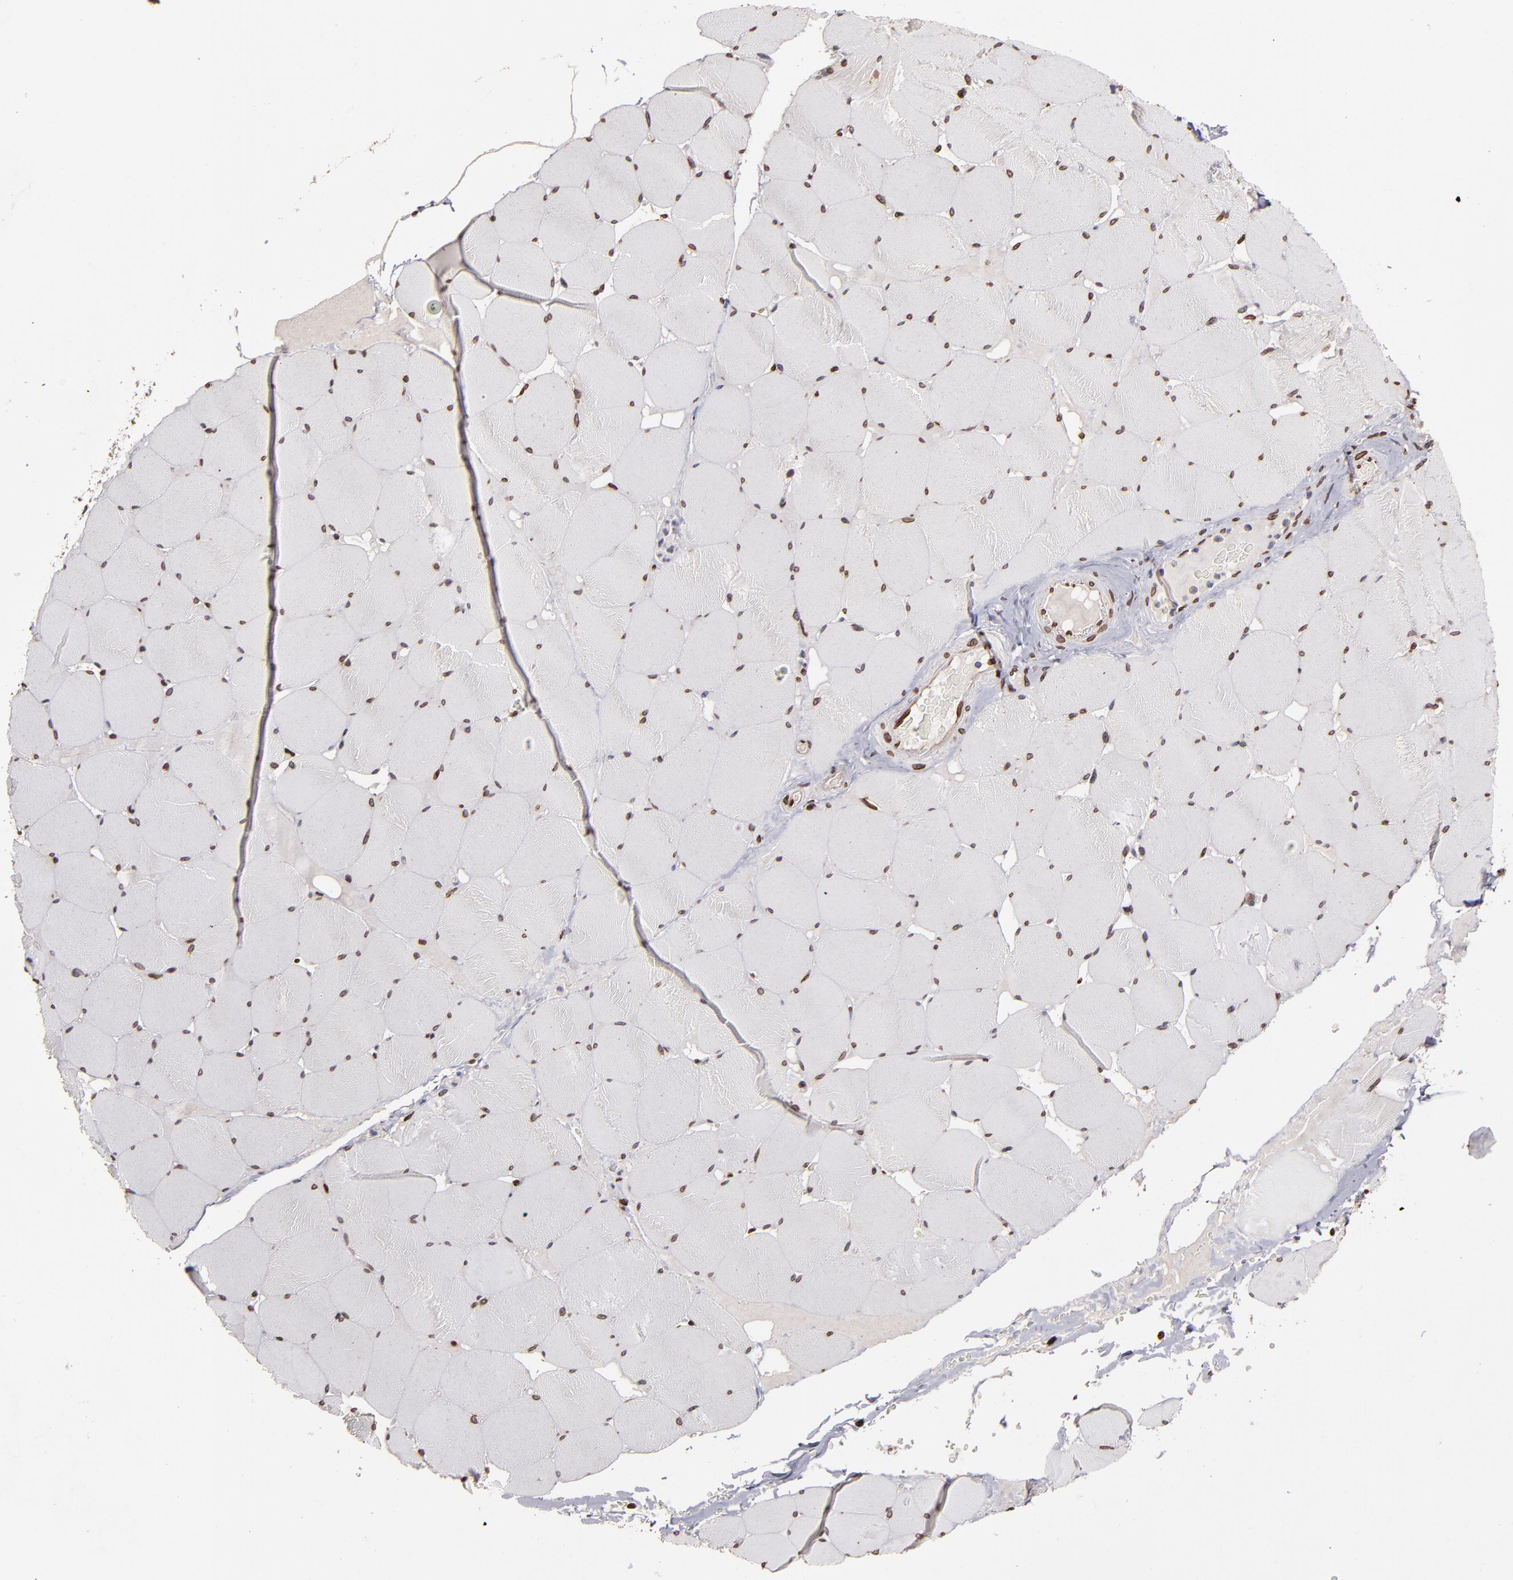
{"staining": {"intensity": "moderate", "quantity": ">75%", "location": "cytoplasmic/membranous,nuclear"}, "tissue": "skeletal muscle", "cell_type": "Myocytes", "image_type": "normal", "snomed": [{"axis": "morphology", "description": "Normal tissue, NOS"}, {"axis": "topography", "description": "Skeletal muscle"}], "caption": "Immunohistochemistry of normal human skeletal muscle exhibits medium levels of moderate cytoplasmic/membranous,nuclear expression in approximately >75% of myocytes. The staining was performed using DAB, with brown indicating positive protein expression. Nuclei are stained blue with hematoxylin.", "gene": "PUM3", "patient": {"sex": "male", "age": 62}}